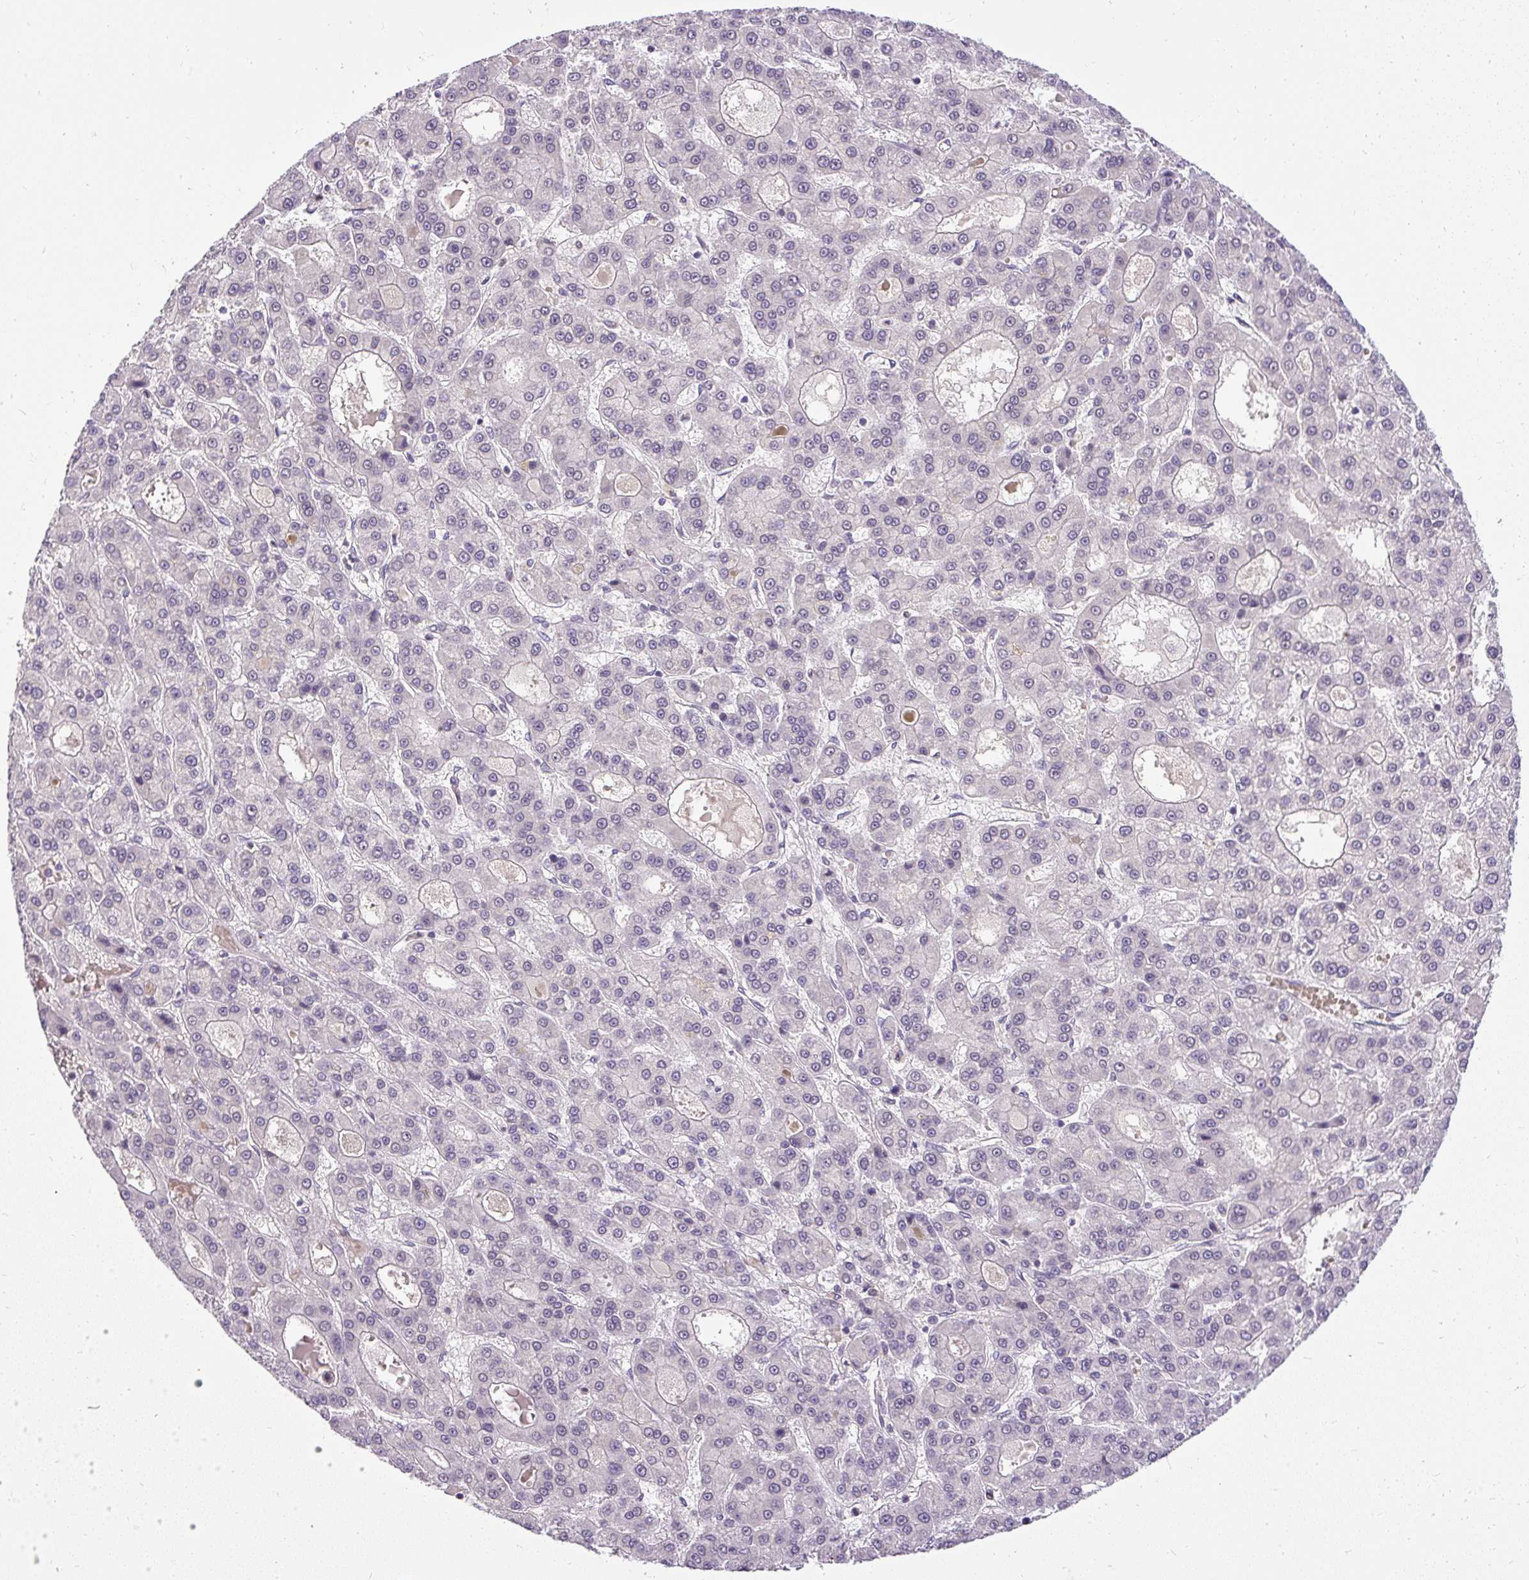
{"staining": {"intensity": "negative", "quantity": "none", "location": "none"}, "tissue": "liver cancer", "cell_type": "Tumor cells", "image_type": "cancer", "snomed": [{"axis": "morphology", "description": "Carcinoma, Hepatocellular, NOS"}, {"axis": "topography", "description": "Liver"}], "caption": "Liver cancer (hepatocellular carcinoma) was stained to show a protein in brown. There is no significant expression in tumor cells. (DAB immunohistochemistry (IHC), high magnification).", "gene": "FAM117B", "patient": {"sex": "male", "age": 70}}